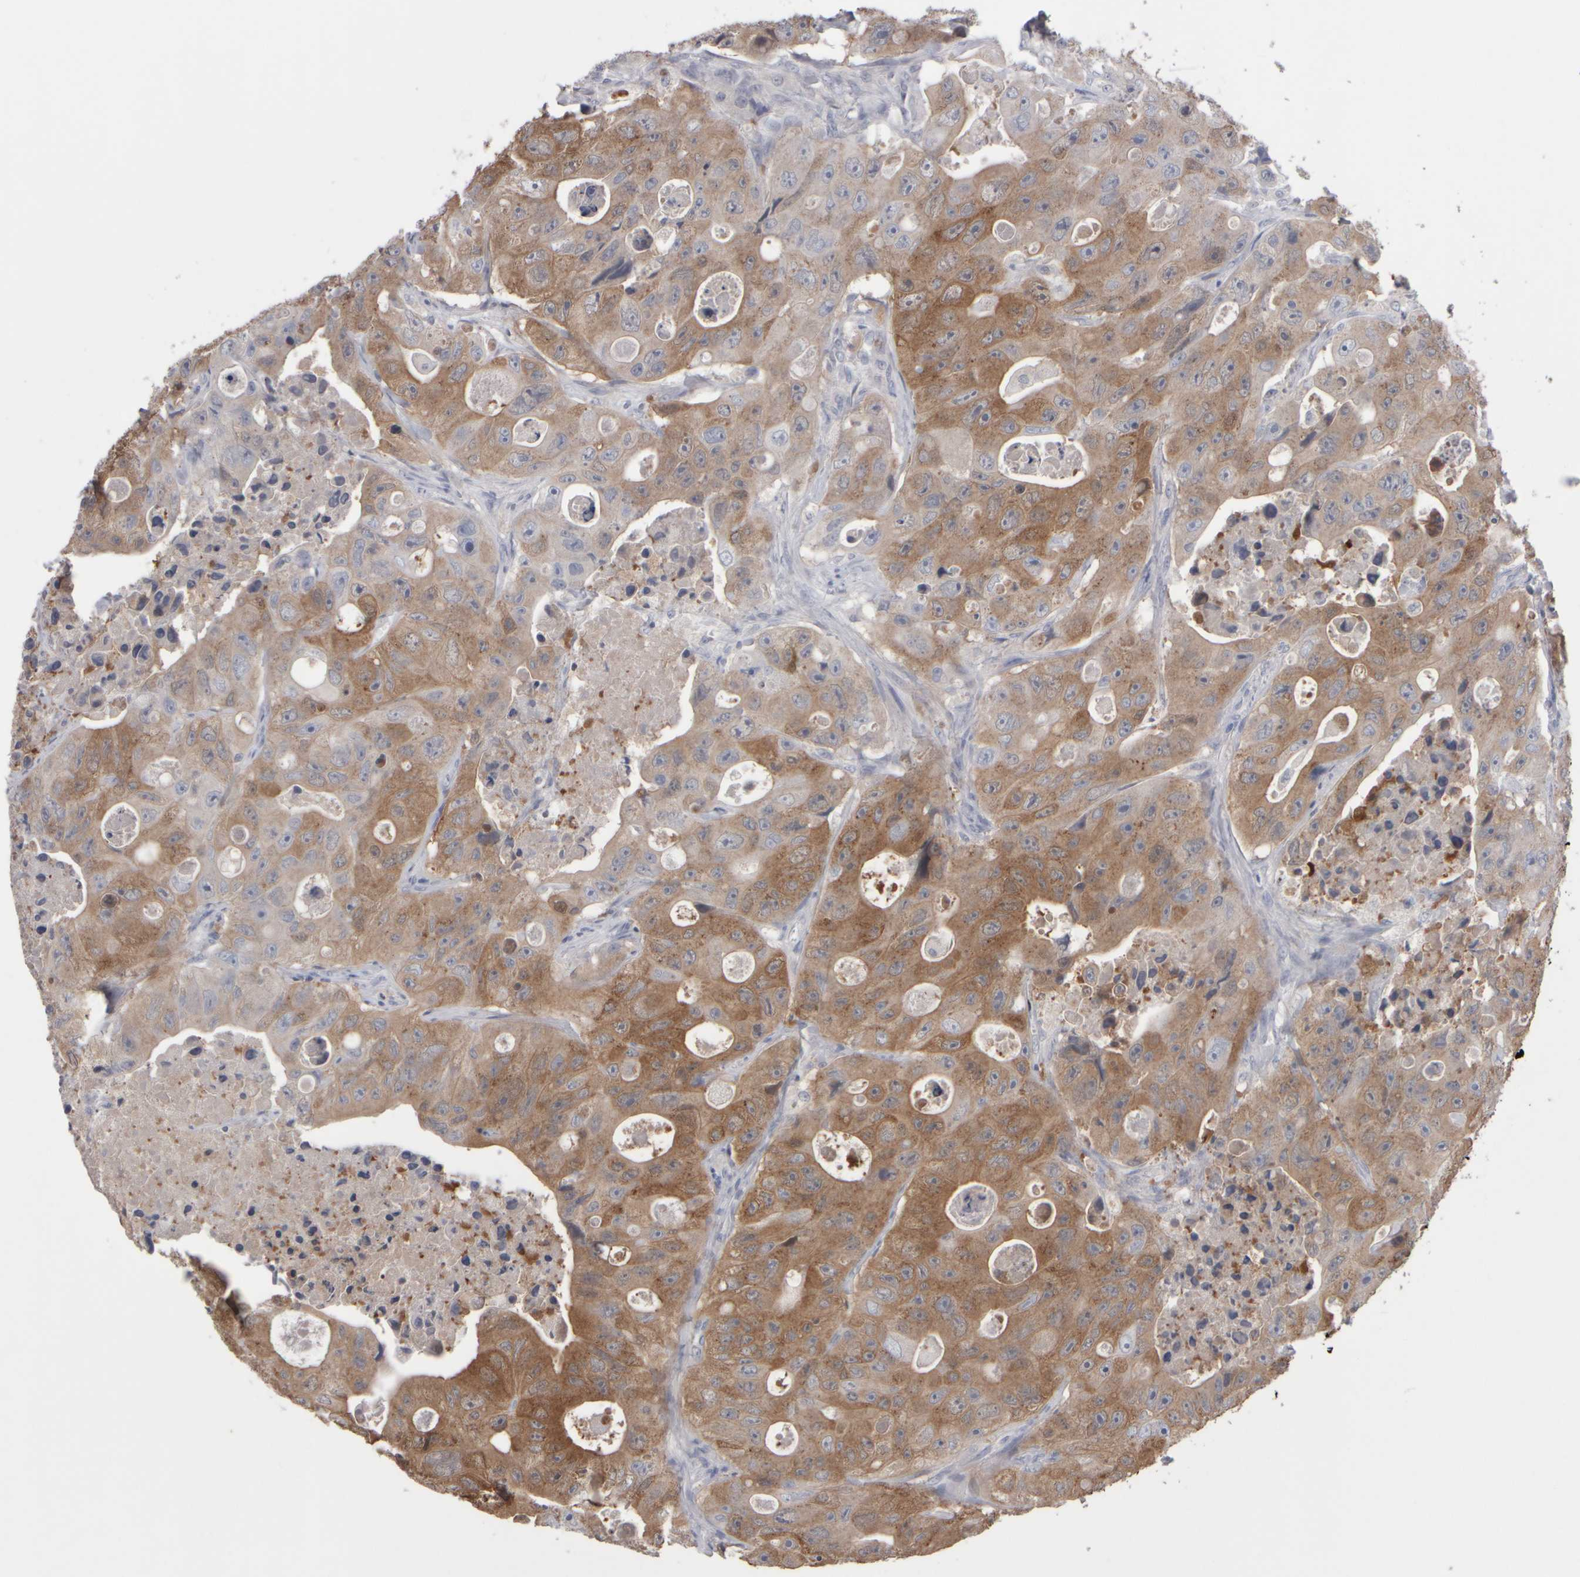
{"staining": {"intensity": "moderate", "quantity": "25%-75%", "location": "cytoplasmic/membranous"}, "tissue": "colorectal cancer", "cell_type": "Tumor cells", "image_type": "cancer", "snomed": [{"axis": "morphology", "description": "Adenocarcinoma, NOS"}, {"axis": "topography", "description": "Colon"}], "caption": "IHC histopathology image of neoplastic tissue: human colorectal cancer stained using IHC shows medium levels of moderate protein expression localized specifically in the cytoplasmic/membranous of tumor cells, appearing as a cytoplasmic/membranous brown color.", "gene": "EPHX2", "patient": {"sex": "female", "age": 46}}